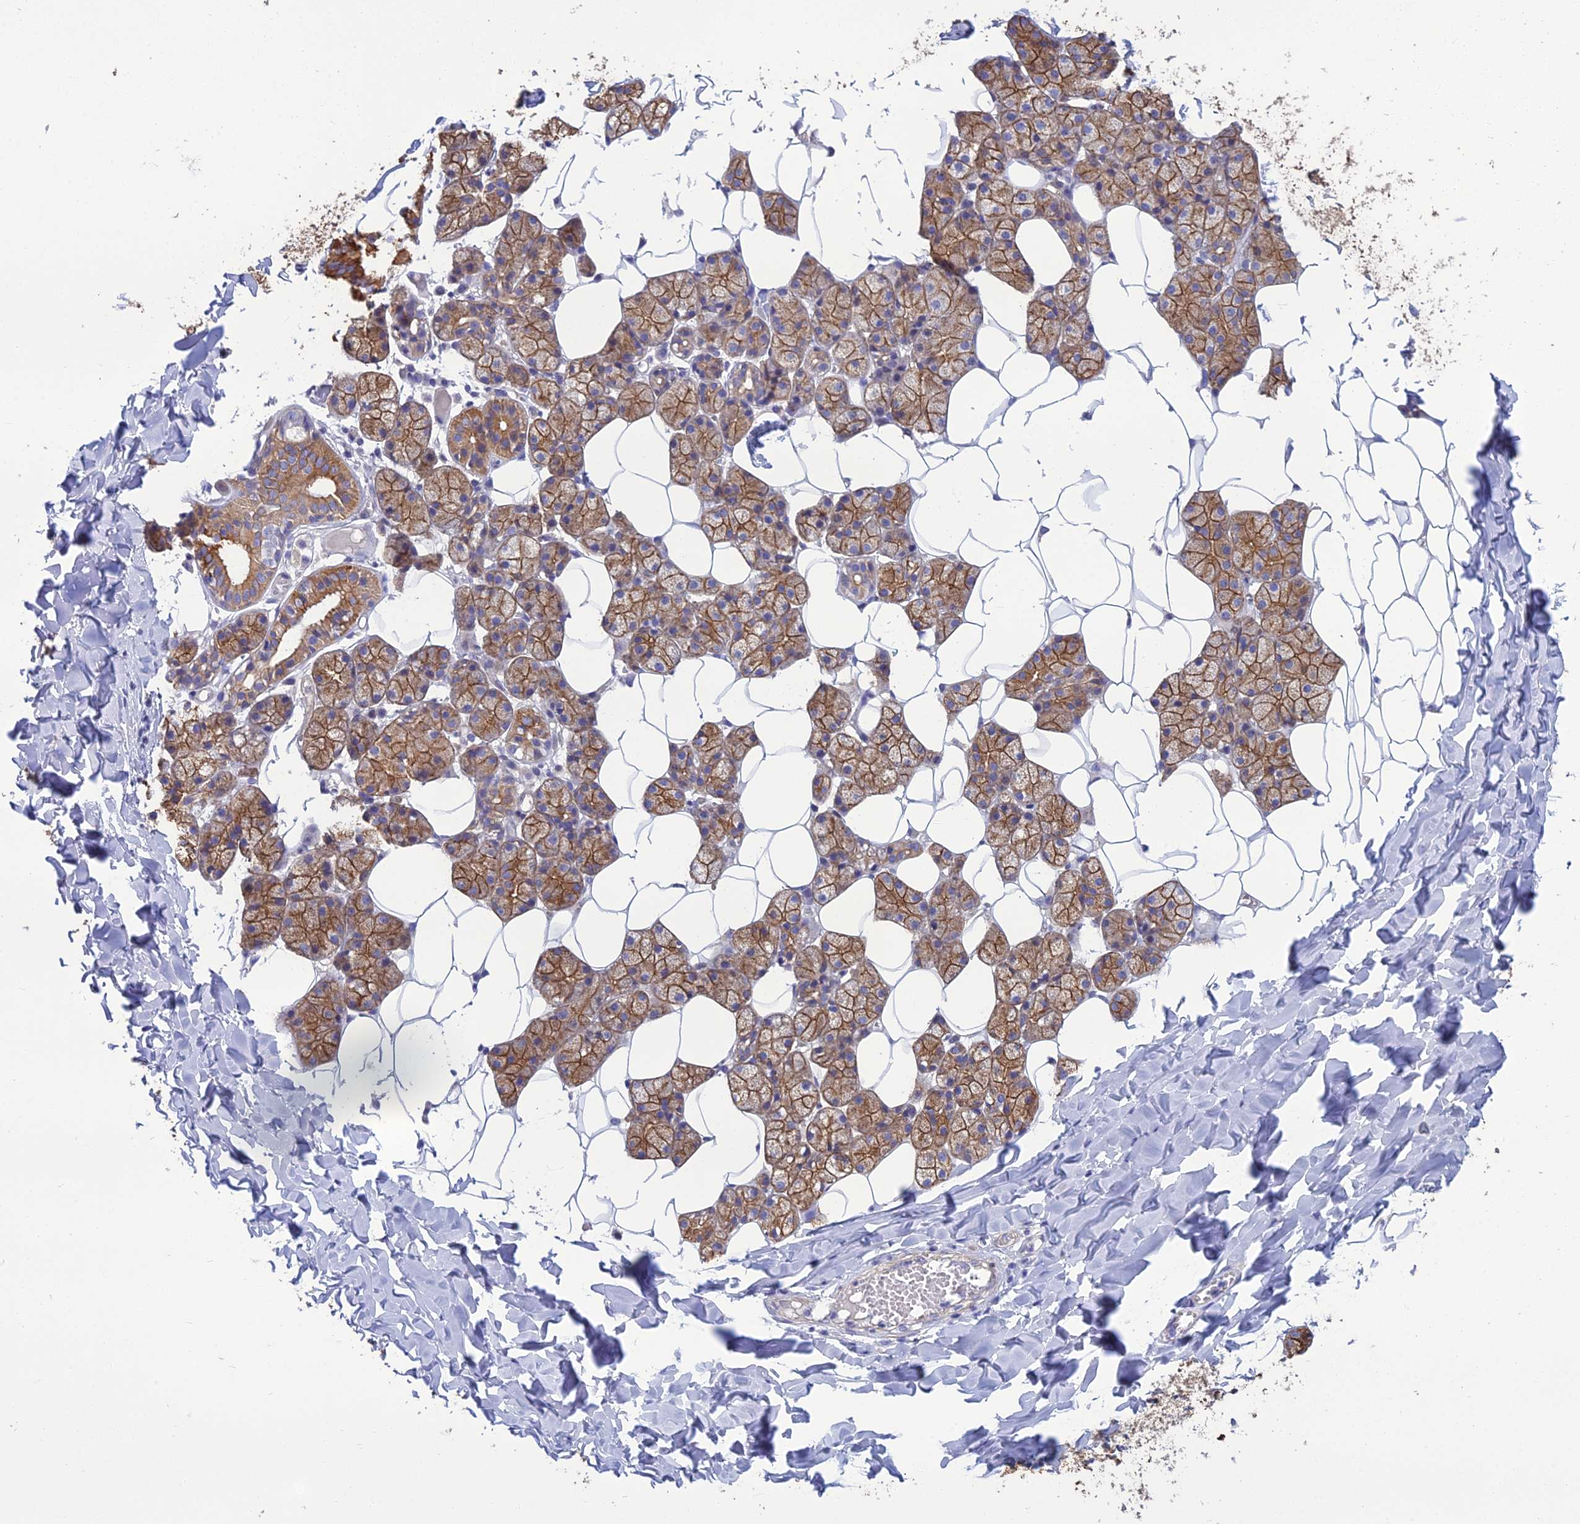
{"staining": {"intensity": "moderate", "quantity": ">75%", "location": "cytoplasmic/membranous"}, "tissue": "salivary gland", "cell_type": "Glandular cells", "image_type": "normal", "snomed": [{"axis": "morphology", "description": "Normal tissue, NOS"}, {"axis": "topography", "description": "Salivary gland"}], "caption": "Human salivary gland stained with a brown dye exhibits moderate cytoplasmic/membranous positive expression in about >75% of glandular cells.", "gene": "LZTS2", "patient": {"sex": "female", "age": 33}}